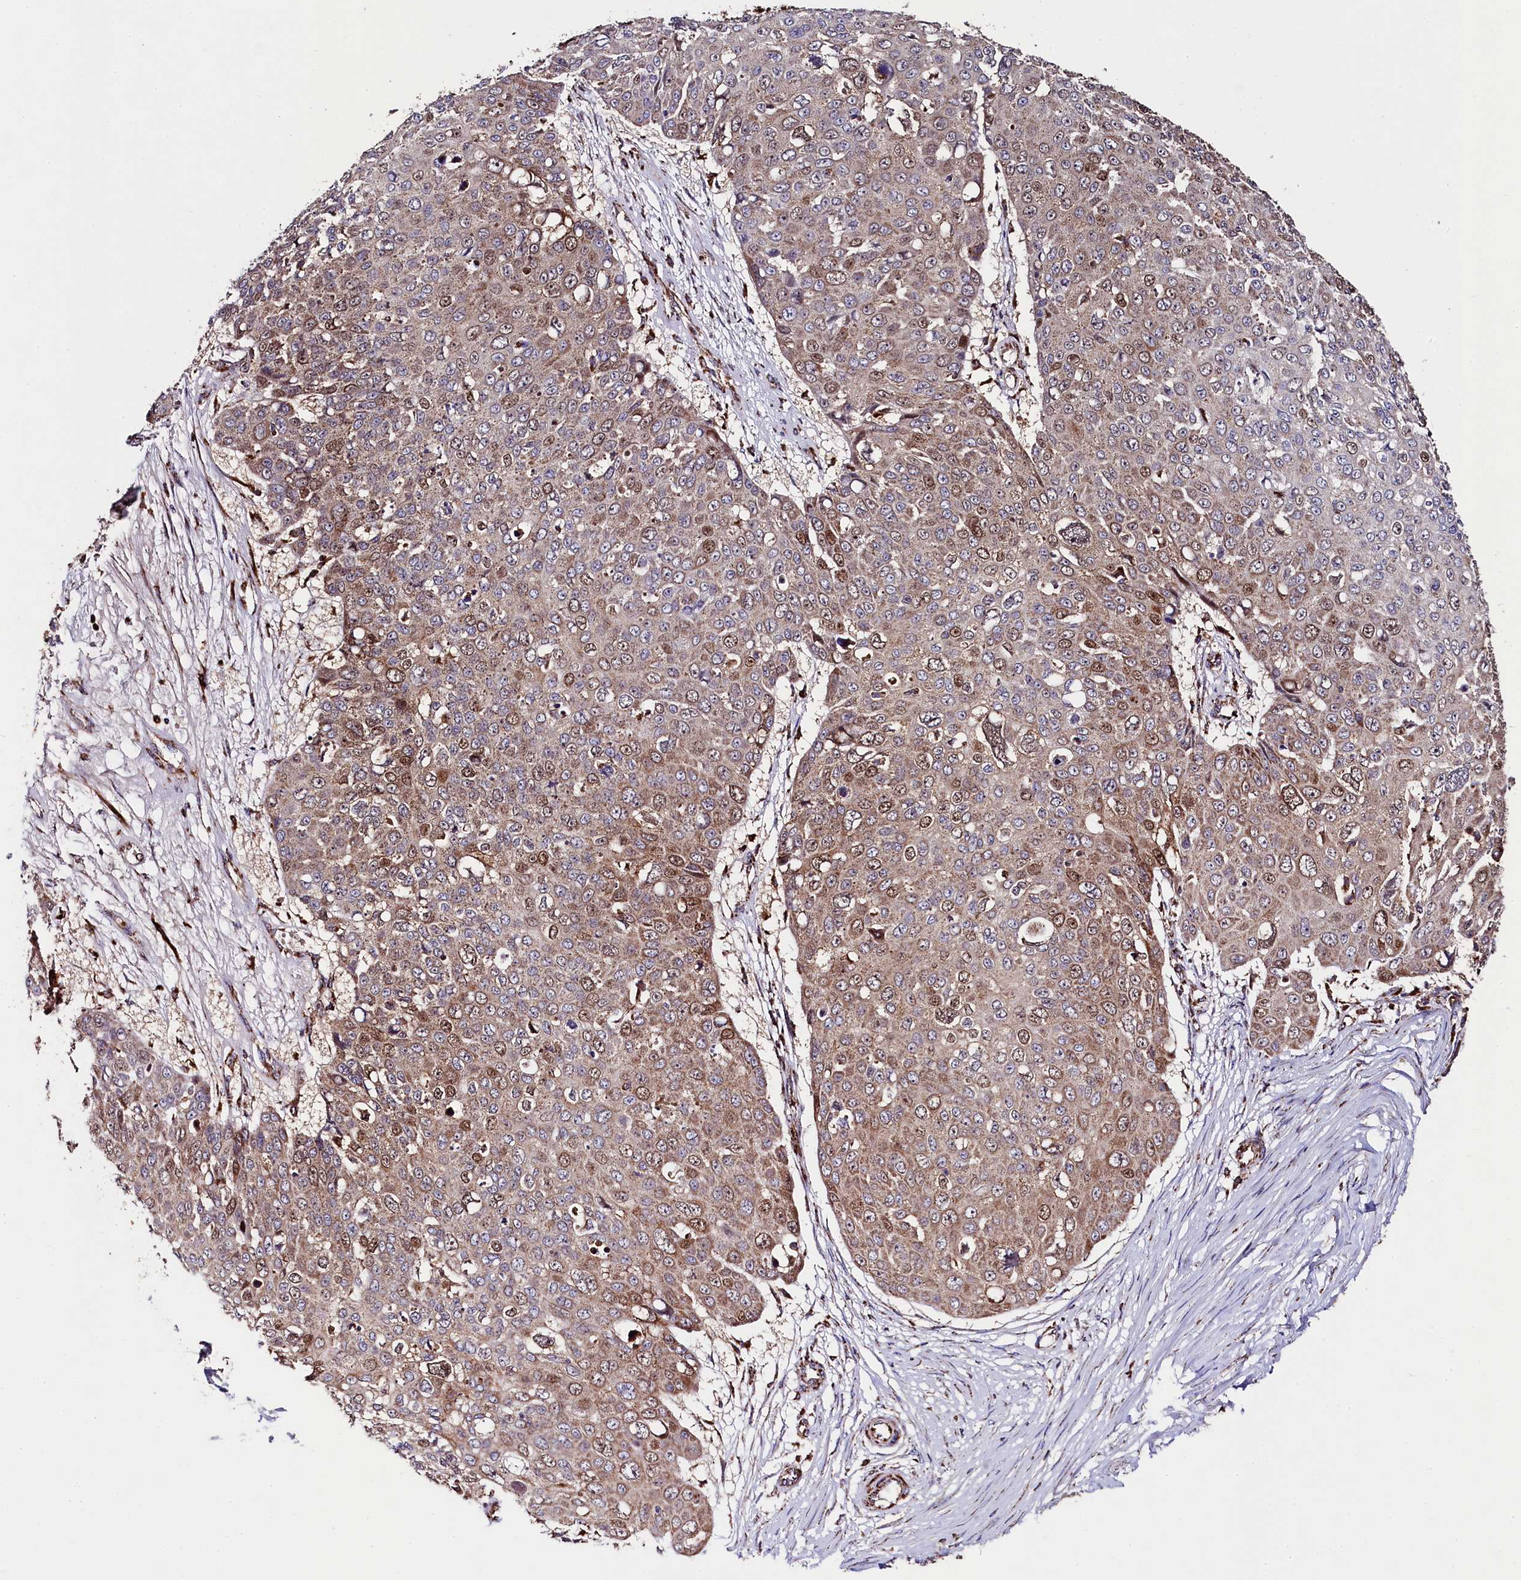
{"staining": {"intensity": "moderate", "quantity": "25%-75%", "location": "cytoplasmic/membranous"}, "tissue": "skin cancer", "cell_type": "Tumor cells", "image_type": "cancer", "snomed": [{"axis": "morphology", "description": "Squamous cell carcinoma, NOS"}, {"axis": "topography", "description": "Skin"}], "caption": "Moderate cytoplasmic/membranous protein expression is present in approximately 25%-75% of tumor cells in skin cancer (squamous cell carcinoma).", "gene": "CLYBL", "patient": {"sex": "male", "age": 71}}